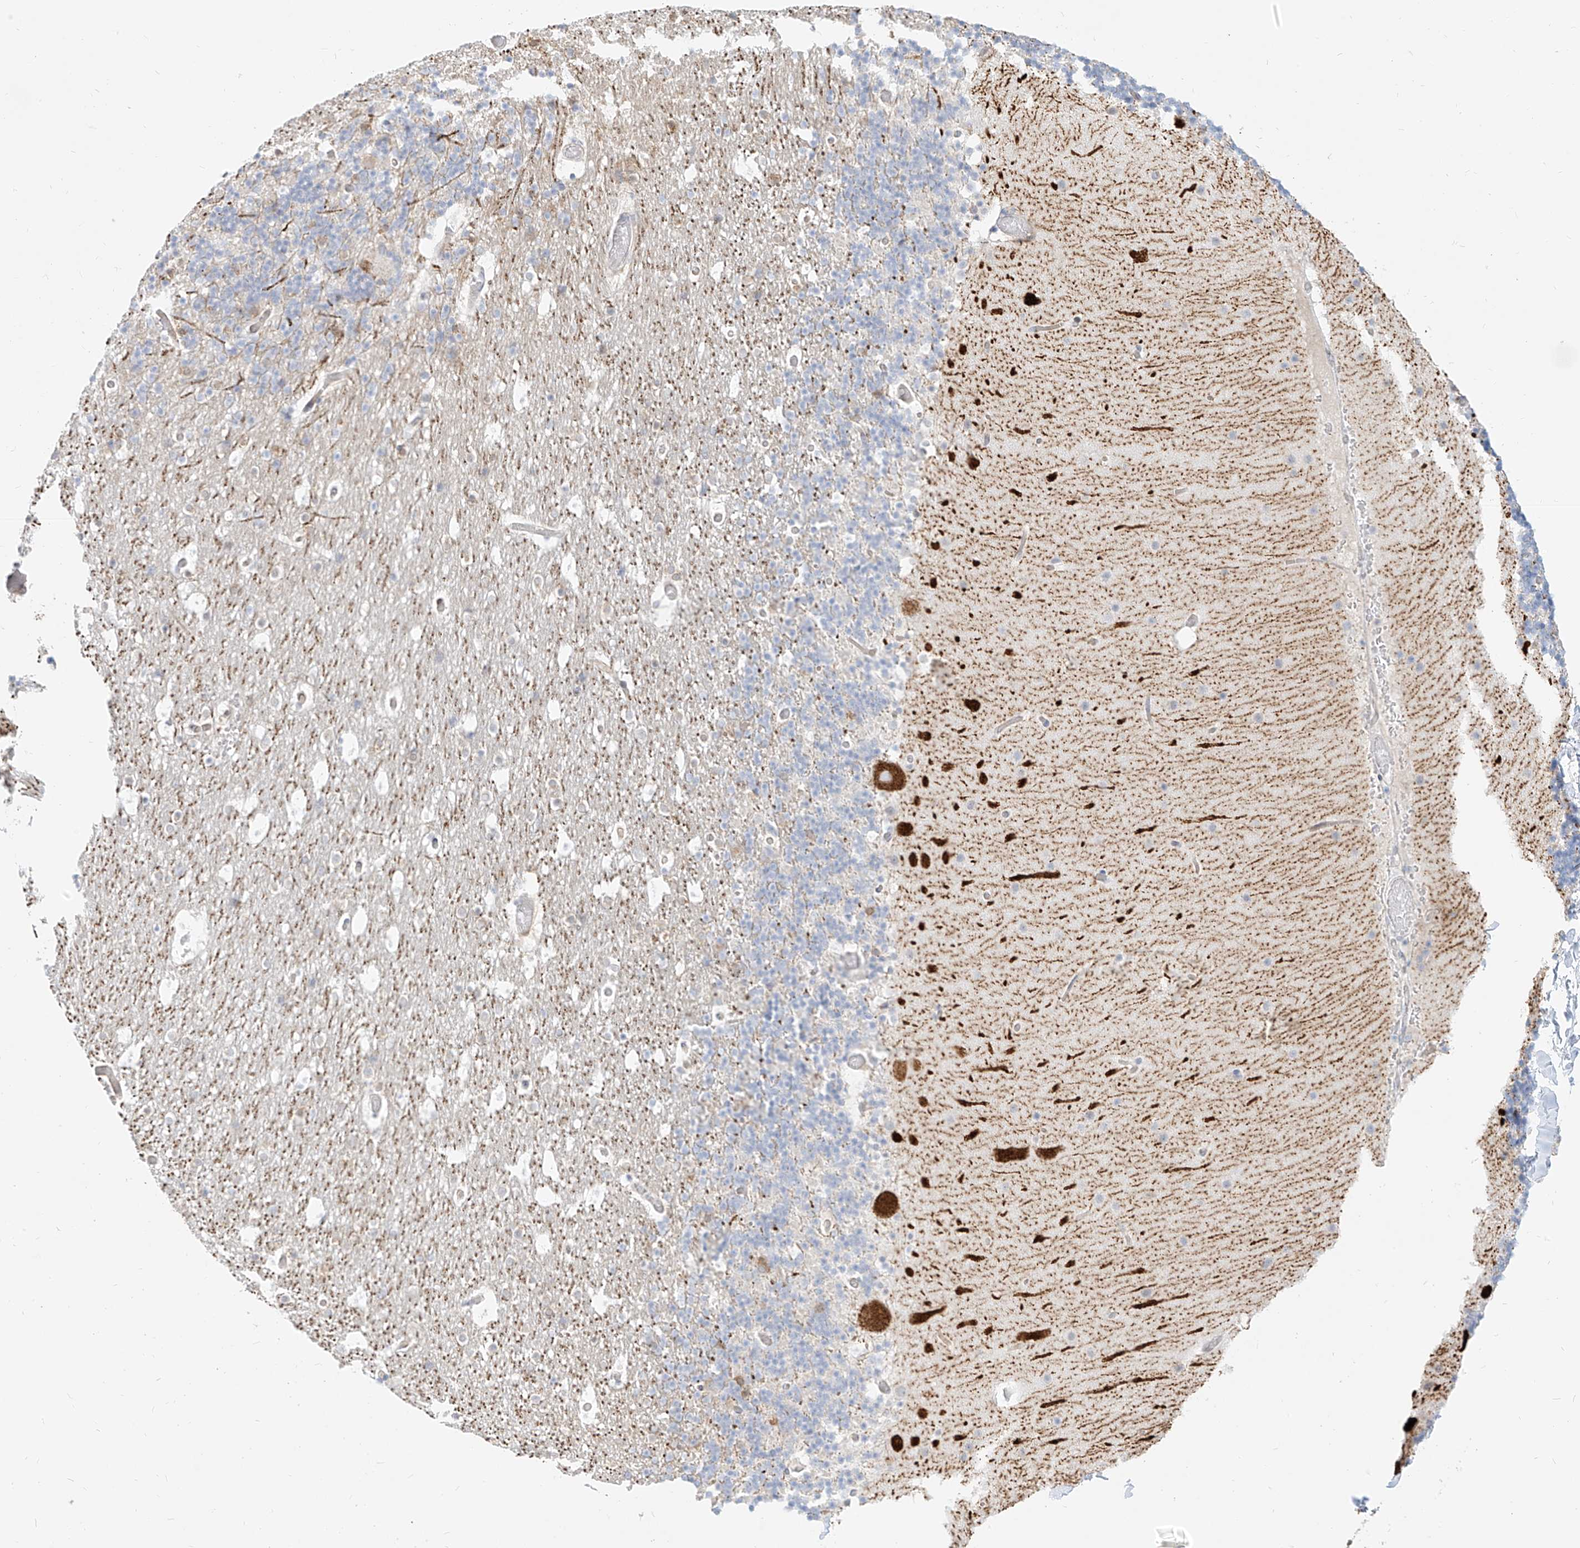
{"staining": {"intensity": "negative", "quantity": "none", "location": "none"}, "tissue": "cerebellum", "cell_type": "Cells in granular layer", "image_type": "normal", "snomed": [{"axis": "morphology", "description": "Normal tissue, NOS"}, {"axis": "topography", "description": "Cerebellum"}], "caption": "Cerebellum stained for a protein using IHC displays no expression cells in granular layer.", "gene": "NHSL1", "patient": {"sex": "male", "age": 57}}